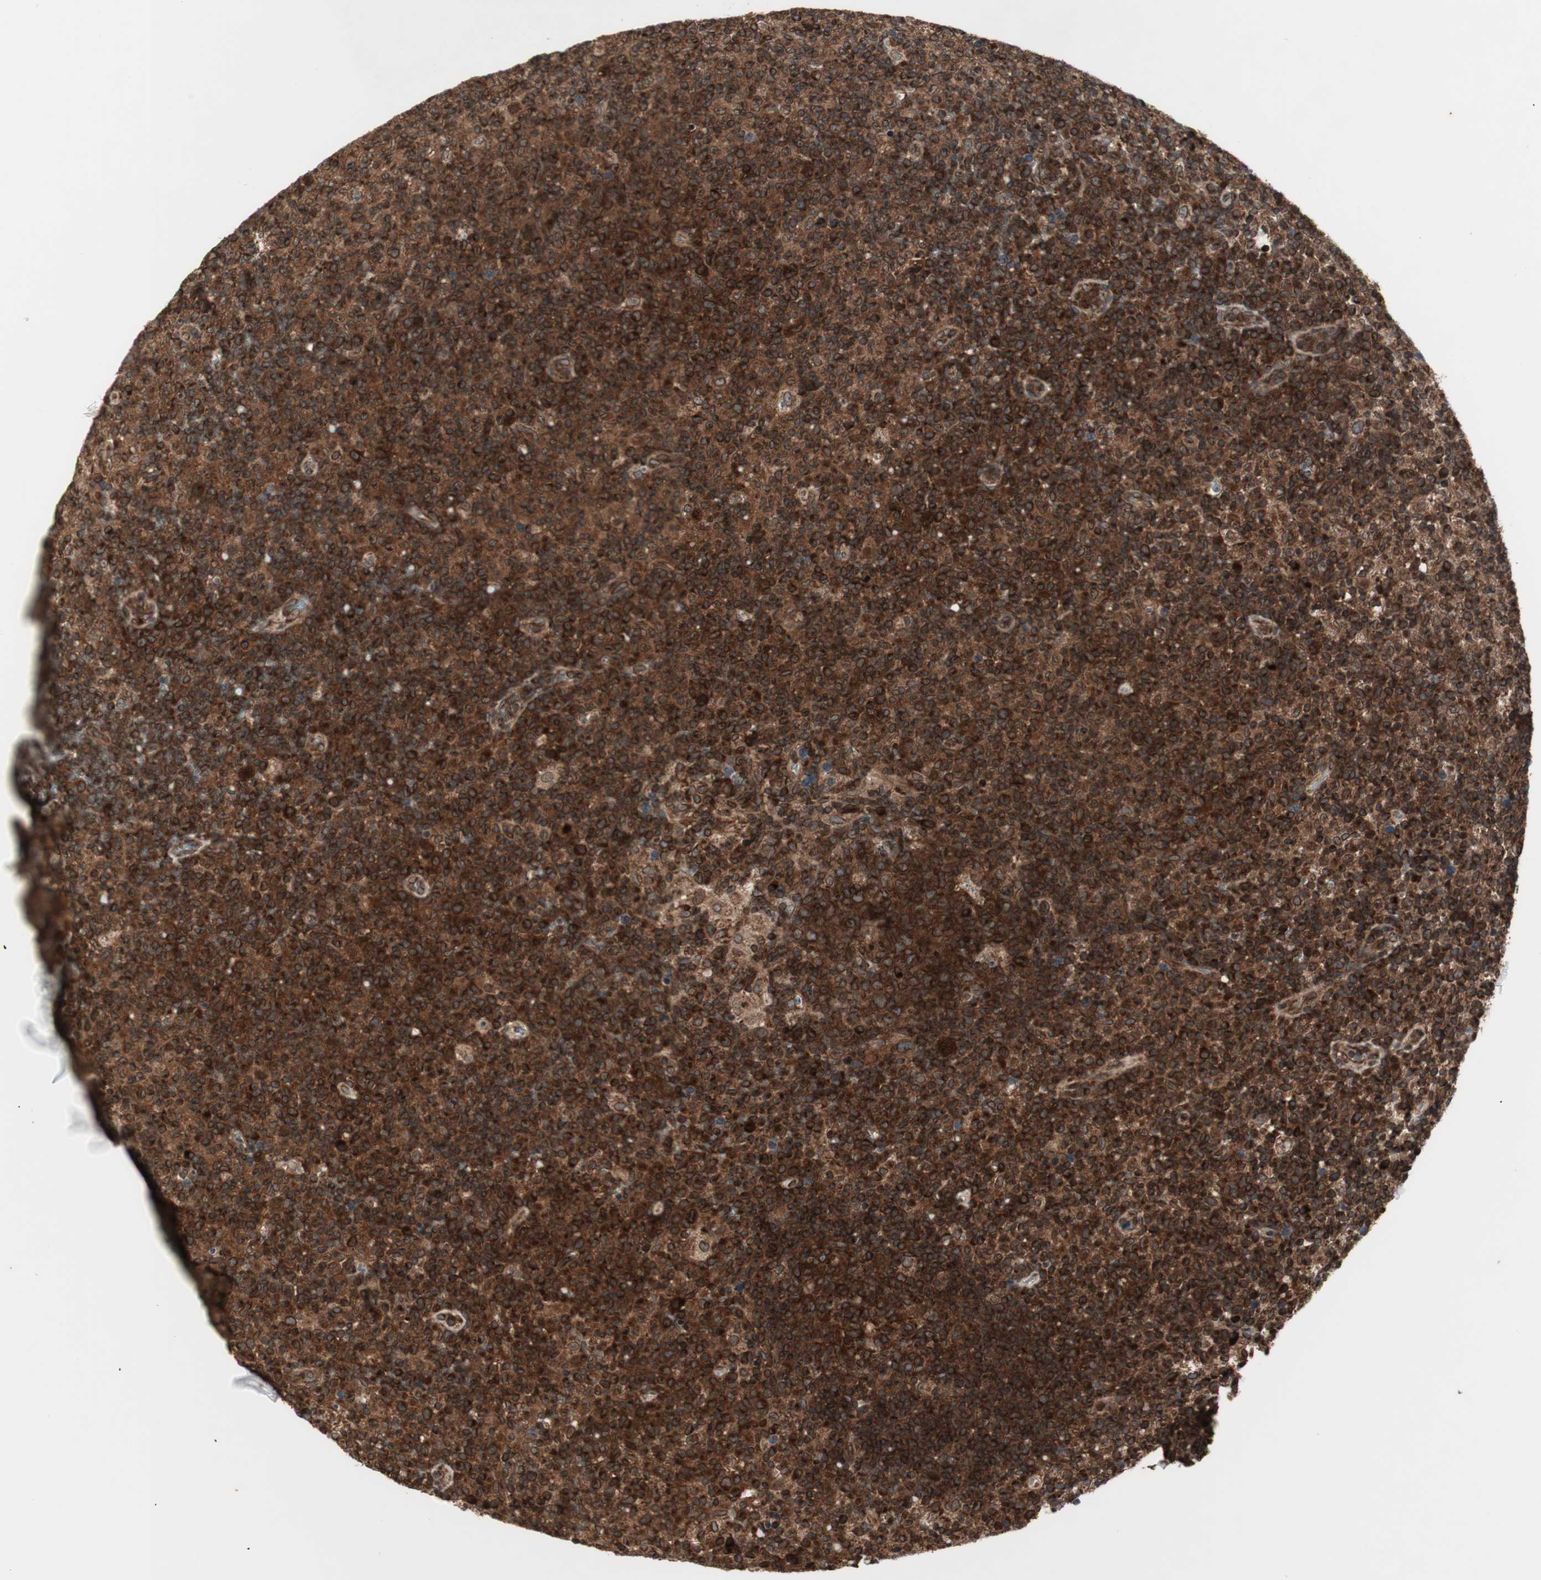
{"staining": {"intensity": "strong", "quantity": ">75%", "location": "cytoplasmic/membranous,nuclear"}, "tissue": "lymph node", "cell_type": "Germinal center cells", "image_type": "normal", "snomed": [{"axis": "morphology", "description": "Normal tissue, NOS"}, {"axis": "morphology", "description": "Inflammation, NOS"}, {"axis": "topography", "description": "Lymph node"}], "caption": "DAB immunohistochemical staining of unremarkable lymph node reveals strong cytoplasmic/membranous,nuclear protein expression in approximately >75% of germinal center cells.", "gene": "NUP62", "patient": {"sex": "male", "age": 55}}